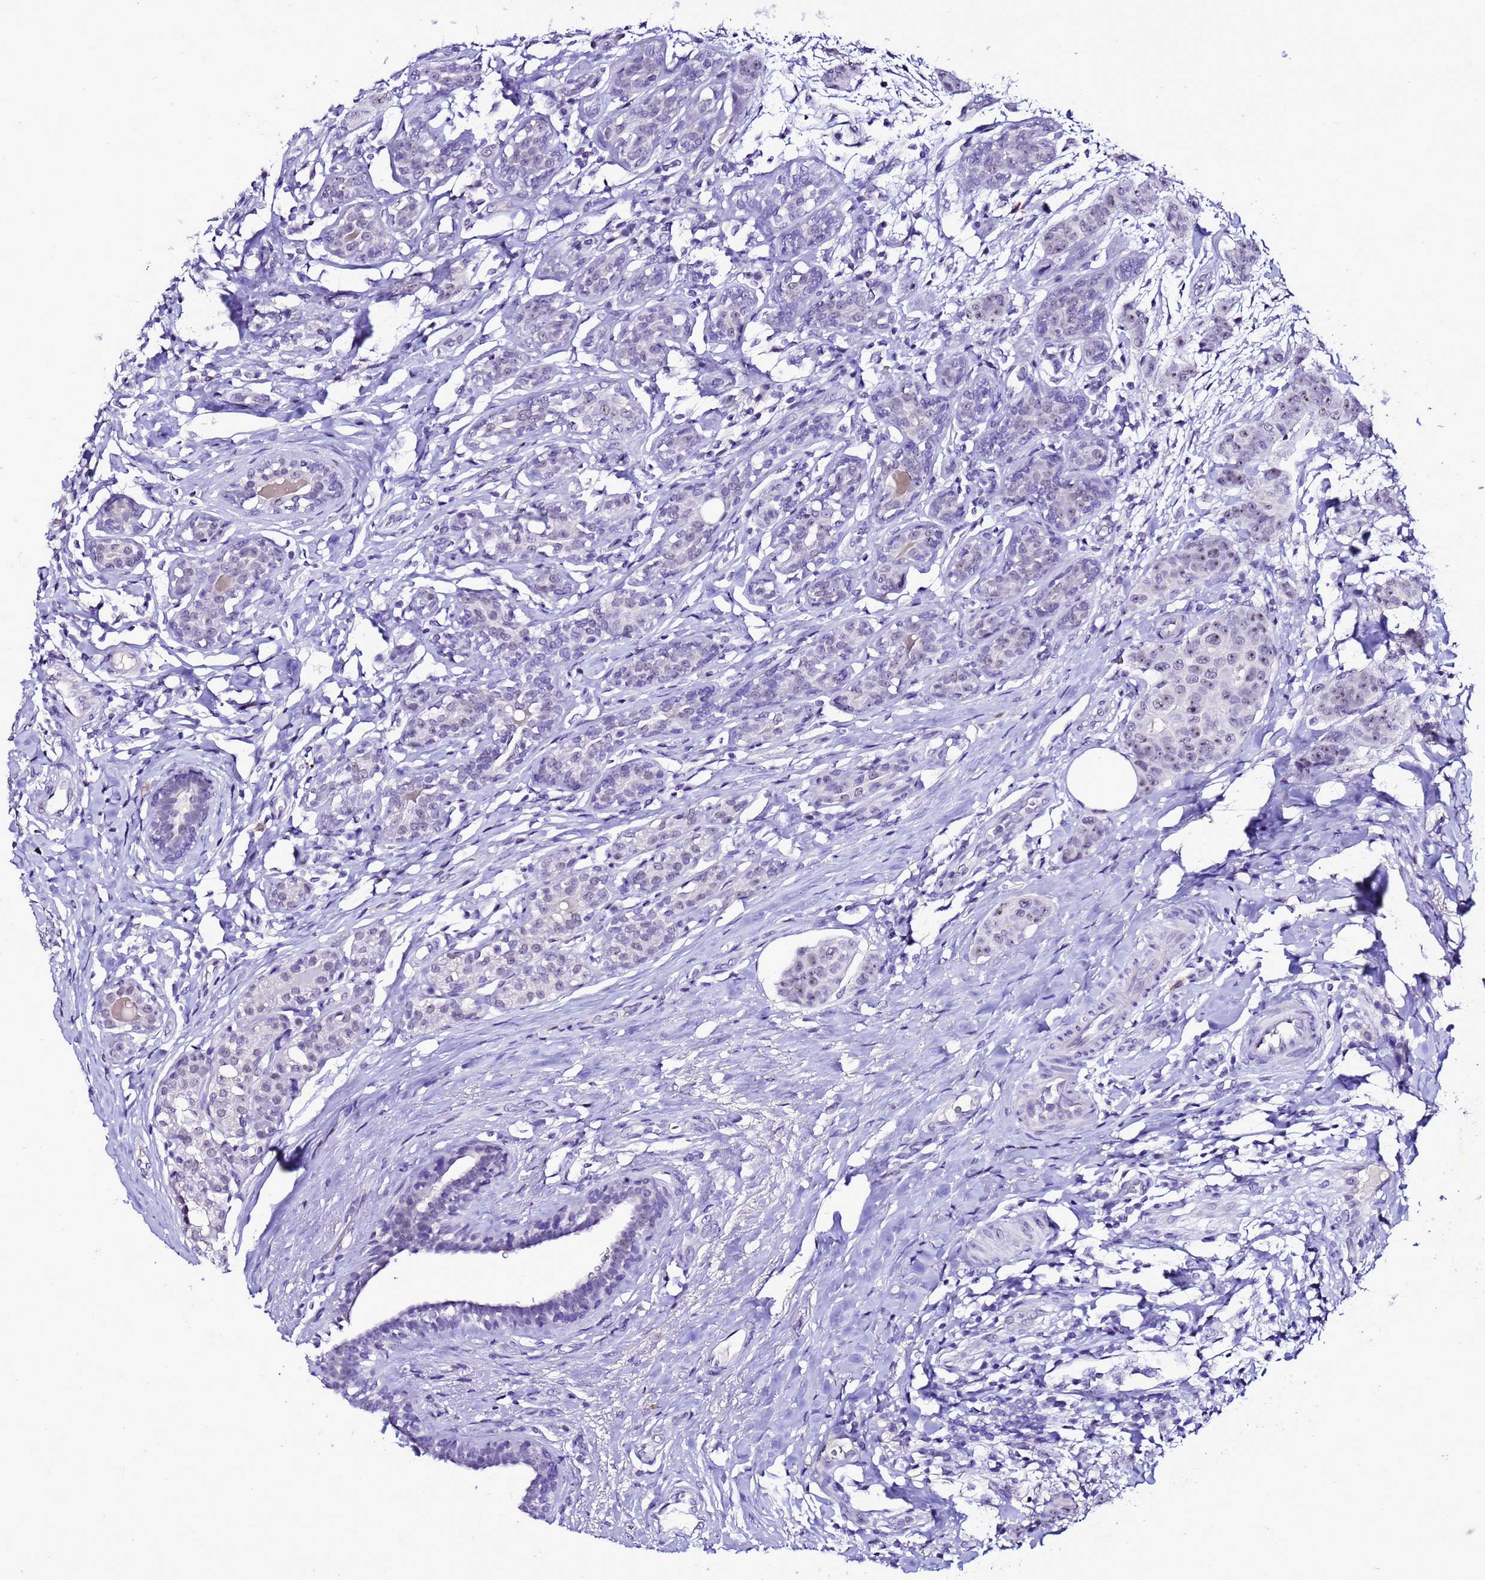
{"staining": {"intensity": "weak", "quantity": "<25%", "location": "nuclear"}, "tissue": "breast cancer", "cell_type": "Tumor cells", "image_type": "cancer", "snomed": [{"axis": "morphology", "description": "Duct carcinoma"}, {"axis": "topography", "description": "Breast"}], "caption": "Photomicrograph shows no significant protein staining in tumor cells of breast intraductal carcinoma. (Immunohistochemistry (ihc), brightfield microscopy, high magnification).", "gene": "C19orf47", "patient": {"sex": "female", "age": 40}}